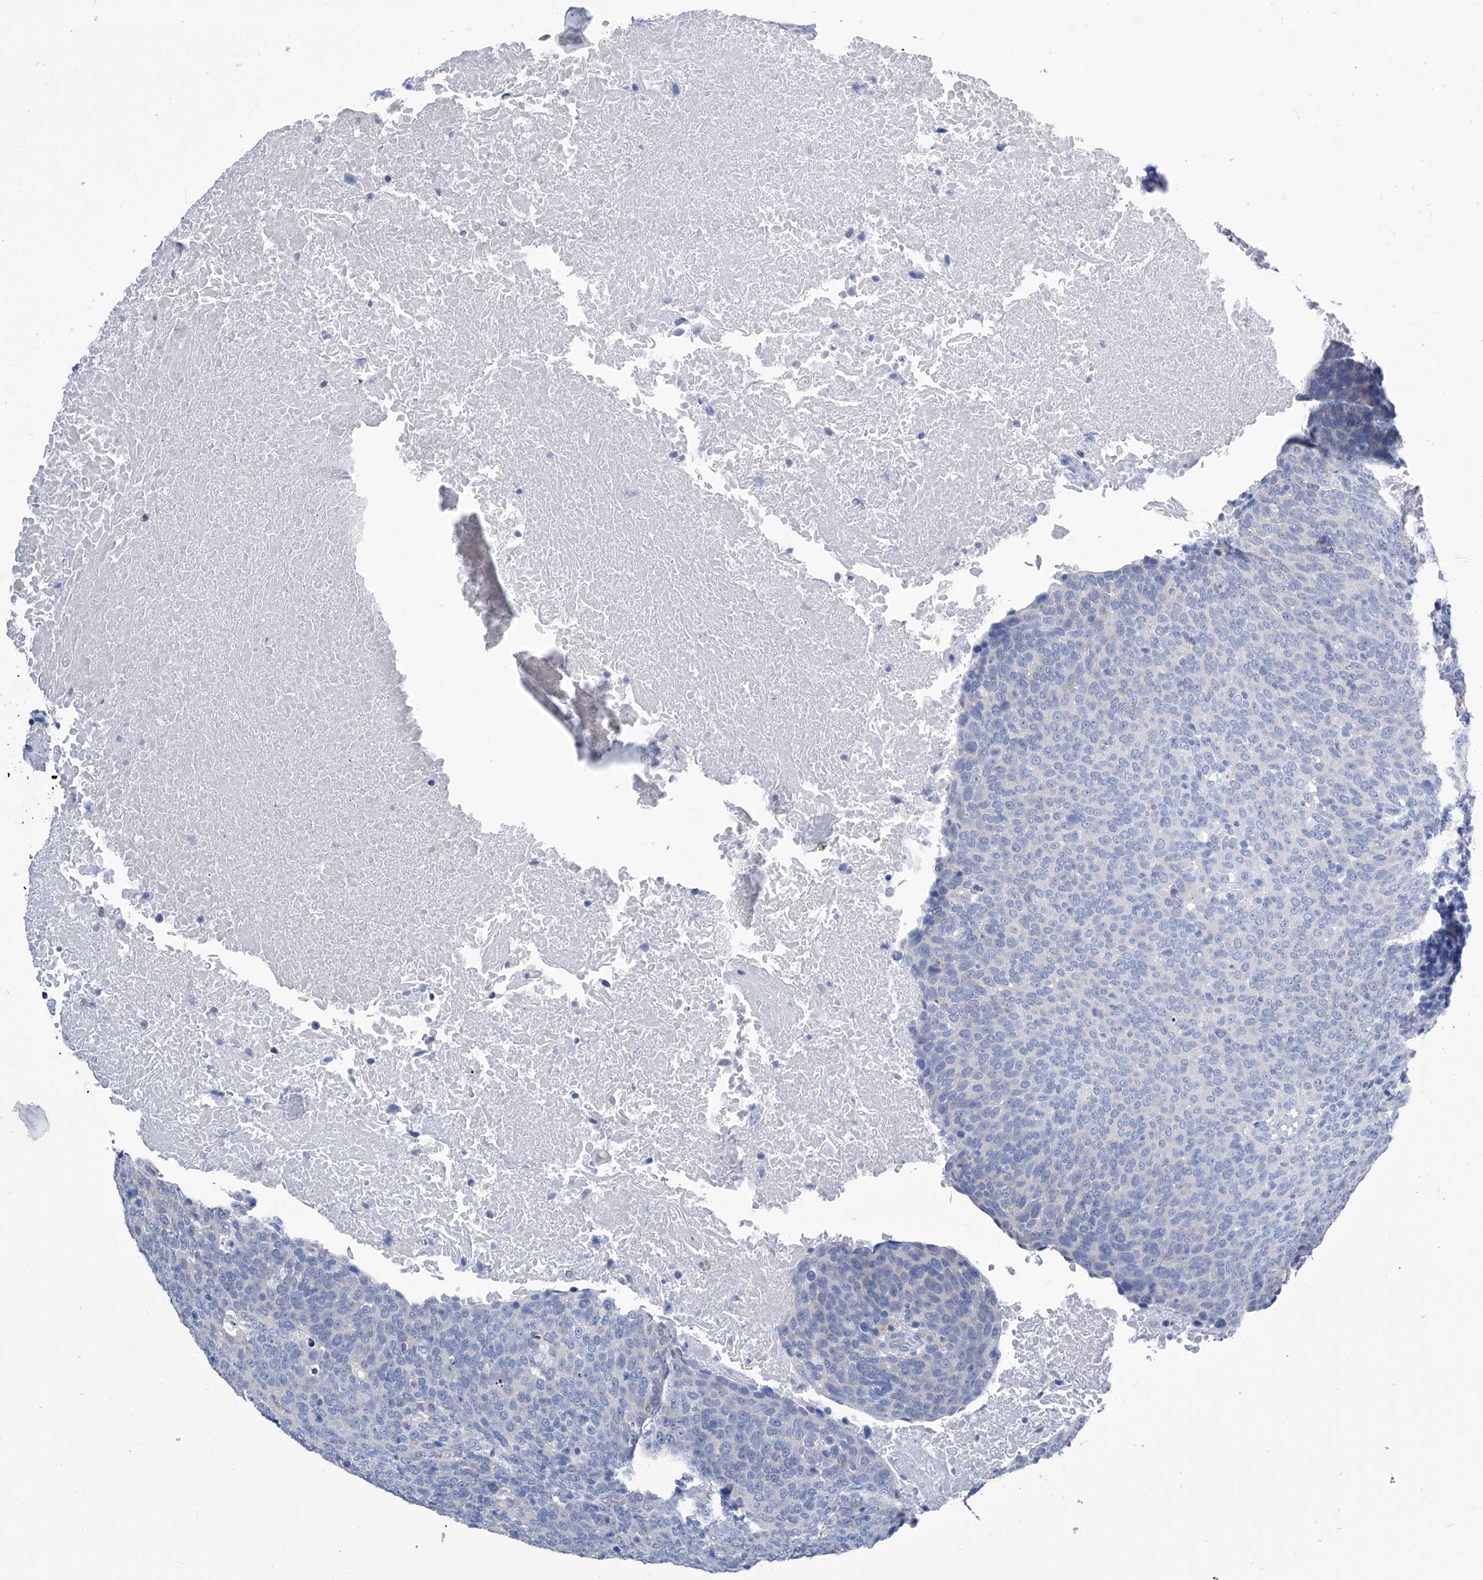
{"staining": {"intensity": "negative", "quantity": "none", "location": "none"}, "tissue": "head and neck cancer", "cell_type": "Tumor cells", "image_type": "cancer", "snomed": [{"axis": "morphology", "description": "Squamous cell carcinoma, NOS"}, {"axis": "morphology", "description": "Squamous cell carcinoma, metastatic, NOS"}, {"axis": "topography", "description": "Lymph node"}, {"axis": "topography", "description": "Head-Neck"}], "caption": "High magnification brightfield microscopy of head and neck squamous cell carcinoma stained with DAB (3,3'-diaminobenzidine) (brown) and counterstained with hematoxylin (blue): tumor cells show no significant expression.", "gene": "IMPA2", "patient": {"sex": "male", "age": 62}}